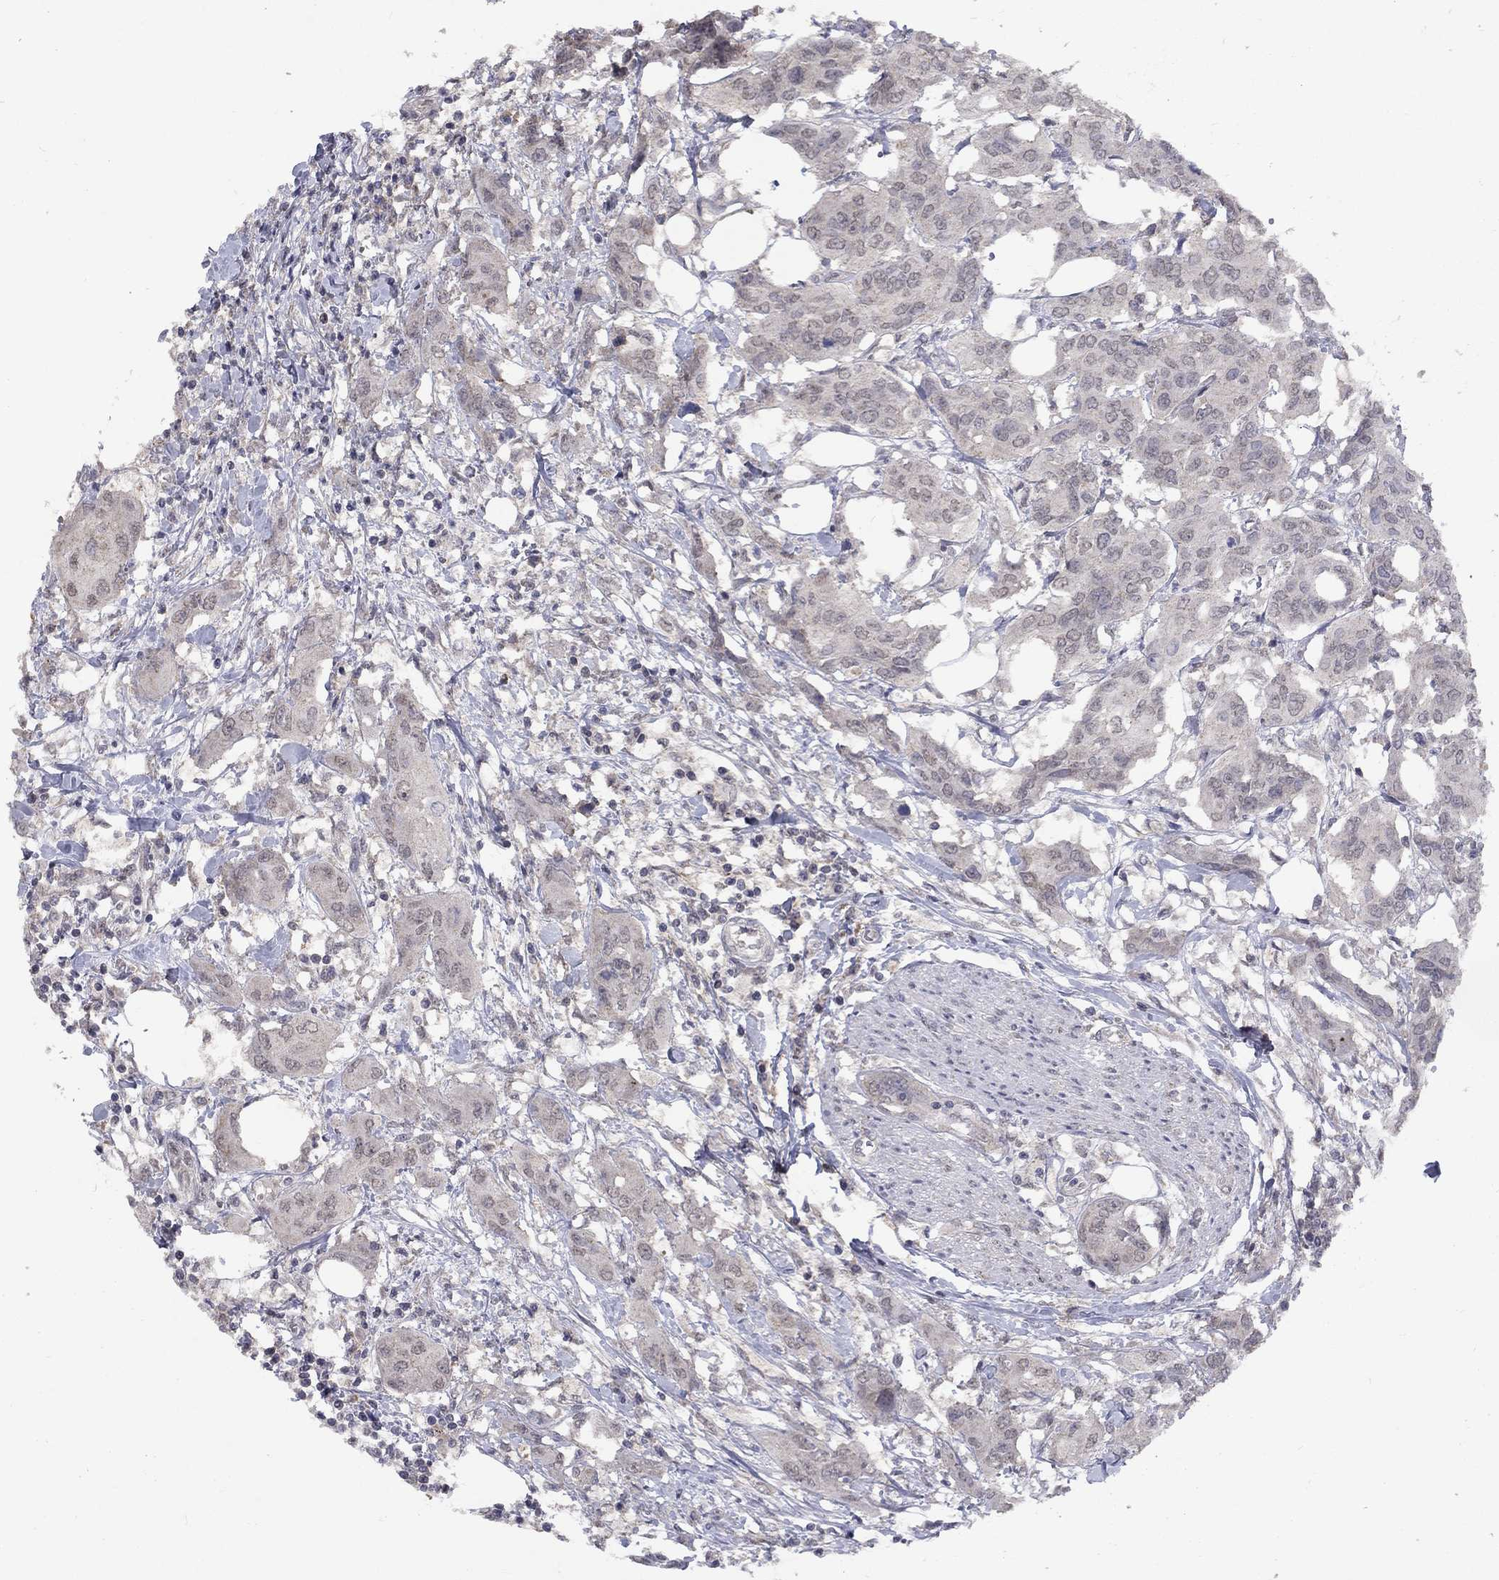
{"staining": {"intensity": "negative", "quantity": "none", "location": "none"}, "tissue": "urothelial cancer", "cell_type": "Tumor cells", "image_type": "cancer", "snomed": [{"axis": "morphology", "description": "Urothelial carcinoma, NOS"}, {"axis": "morphology", "description": "Urothelial carcinoma, High grade"}, {"axis": "topography", "description": "Urinary bladder"}], "caption": "A micrograph of human urothelial cancer is negative for staining in tumor cells.", "gene": "SPATA33", "patient": {"sex": "male", "age": 63}}